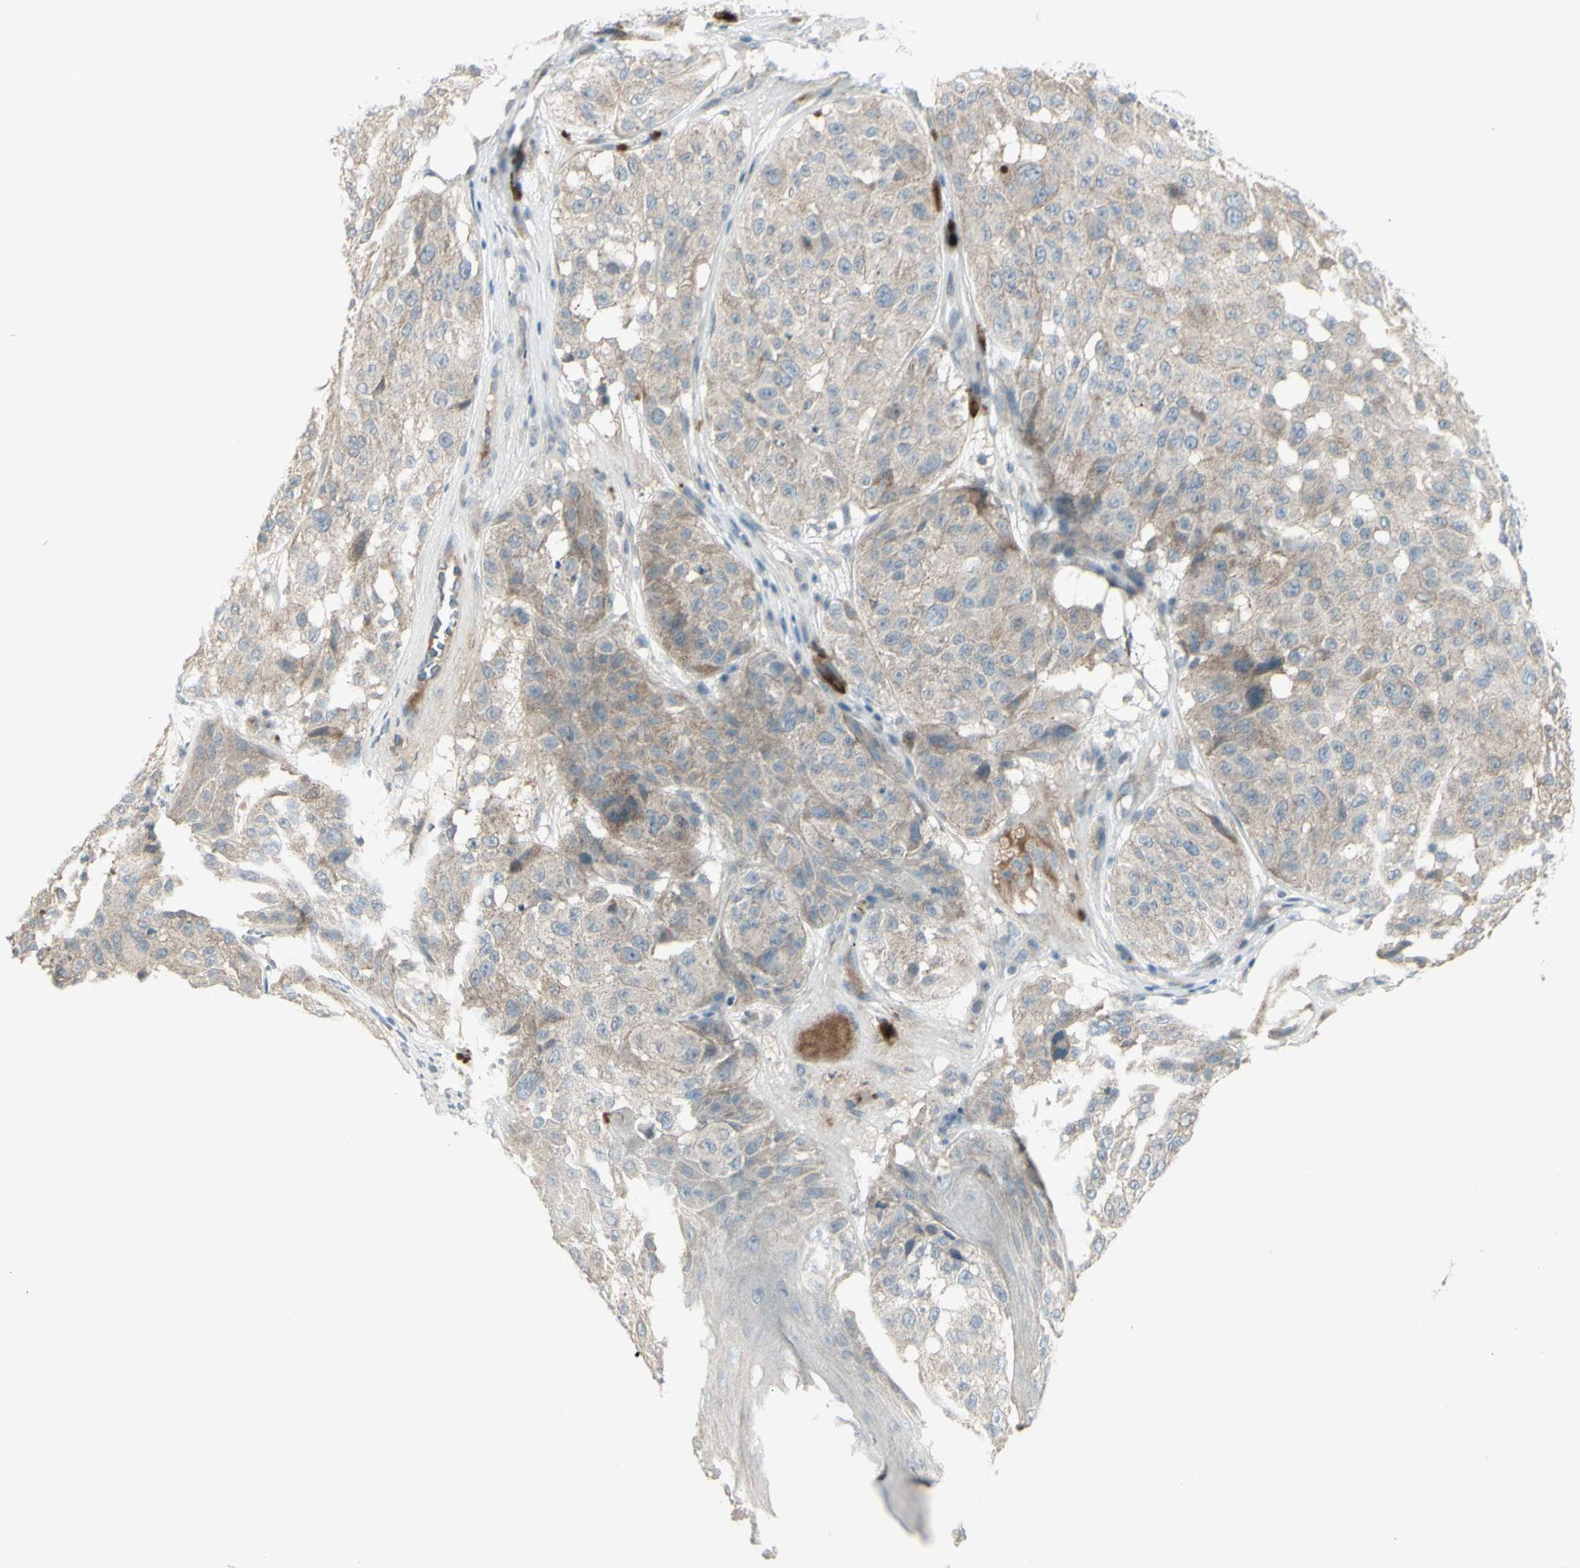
{"staining": {"intensity": "weak", "quantity": ">75%", "location": "cytoplasmic/membranous"}, "tissue": "melanoma", "cell_type": "Tumor cells", "image_type": "cancer", "snomed": [{"axis": "morphology", "description": "Malignant melanoma, NOS"}, {"axis": "topography", "description": "Skin"}], "caption": "Protein expression by IHC exhibits weak cytoplasmic/membranous positivity in approximately >75% of tumor cells in melanoma.", "gene": "SH3GL2", "patient": {"sex": "female", "age": 46}}